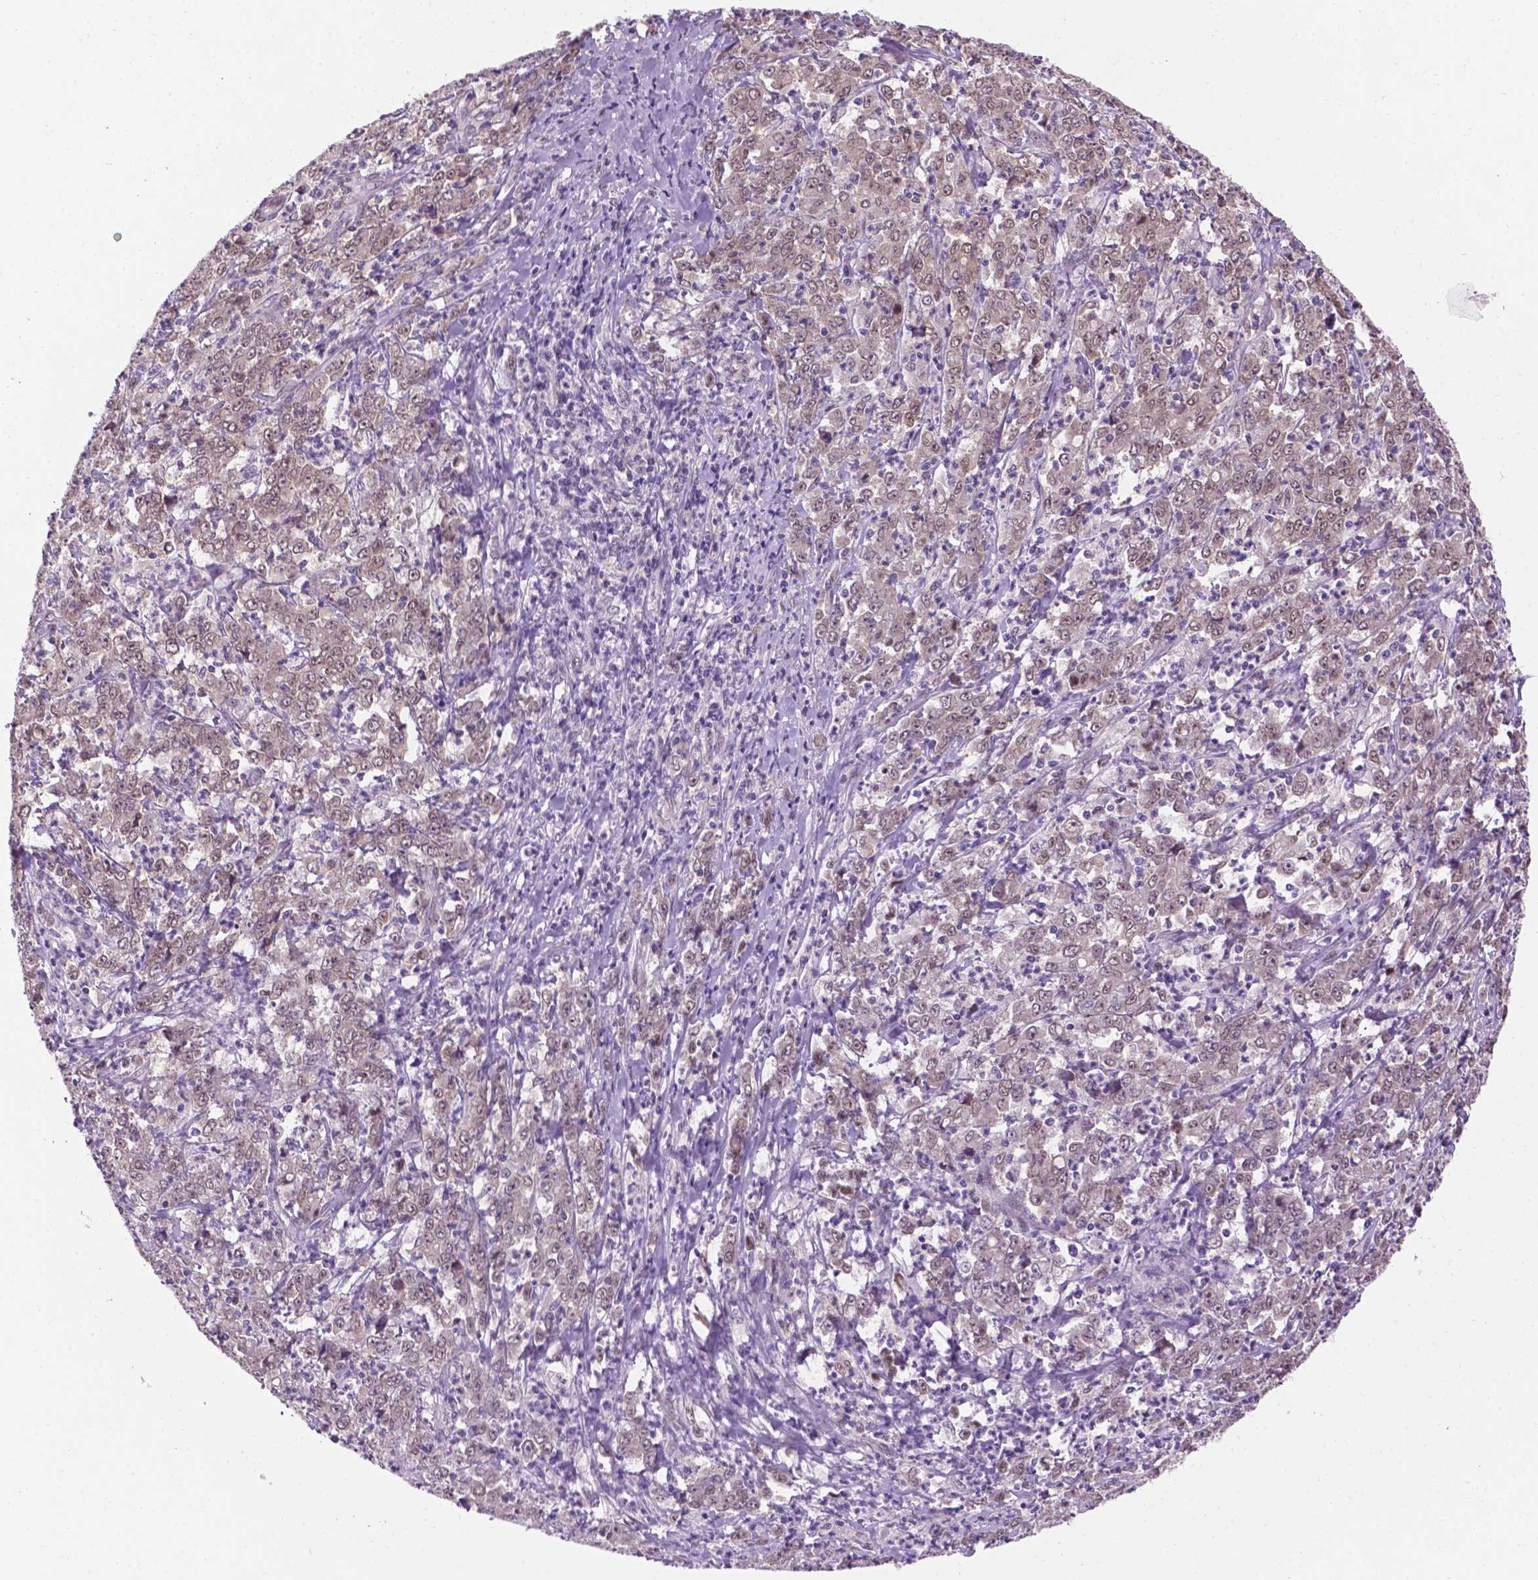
{"staining": {"intensity": "weak", "quantity": ">75%", "location": "nuclear"}, "tissue": "stomach cancer", "cell_type": "Tumor cells", "image_type": "cancer", "snomed": [{"axis": "morphology", "description": "Adenocarcinoma, NOS"}, {"axis": "topography", "description": "Stomach, lower"}], "caption": "The image demonstrates a brown stain indicating the presence of a protein in the nuclear of tumor cells in stomach adenocarcinoma. Immunohistochemistry (ihc) stains the protein in brown and the nuclei are stained blue.", "gene": "IRF6", "patient": {"sex": "female", "age": 71}}